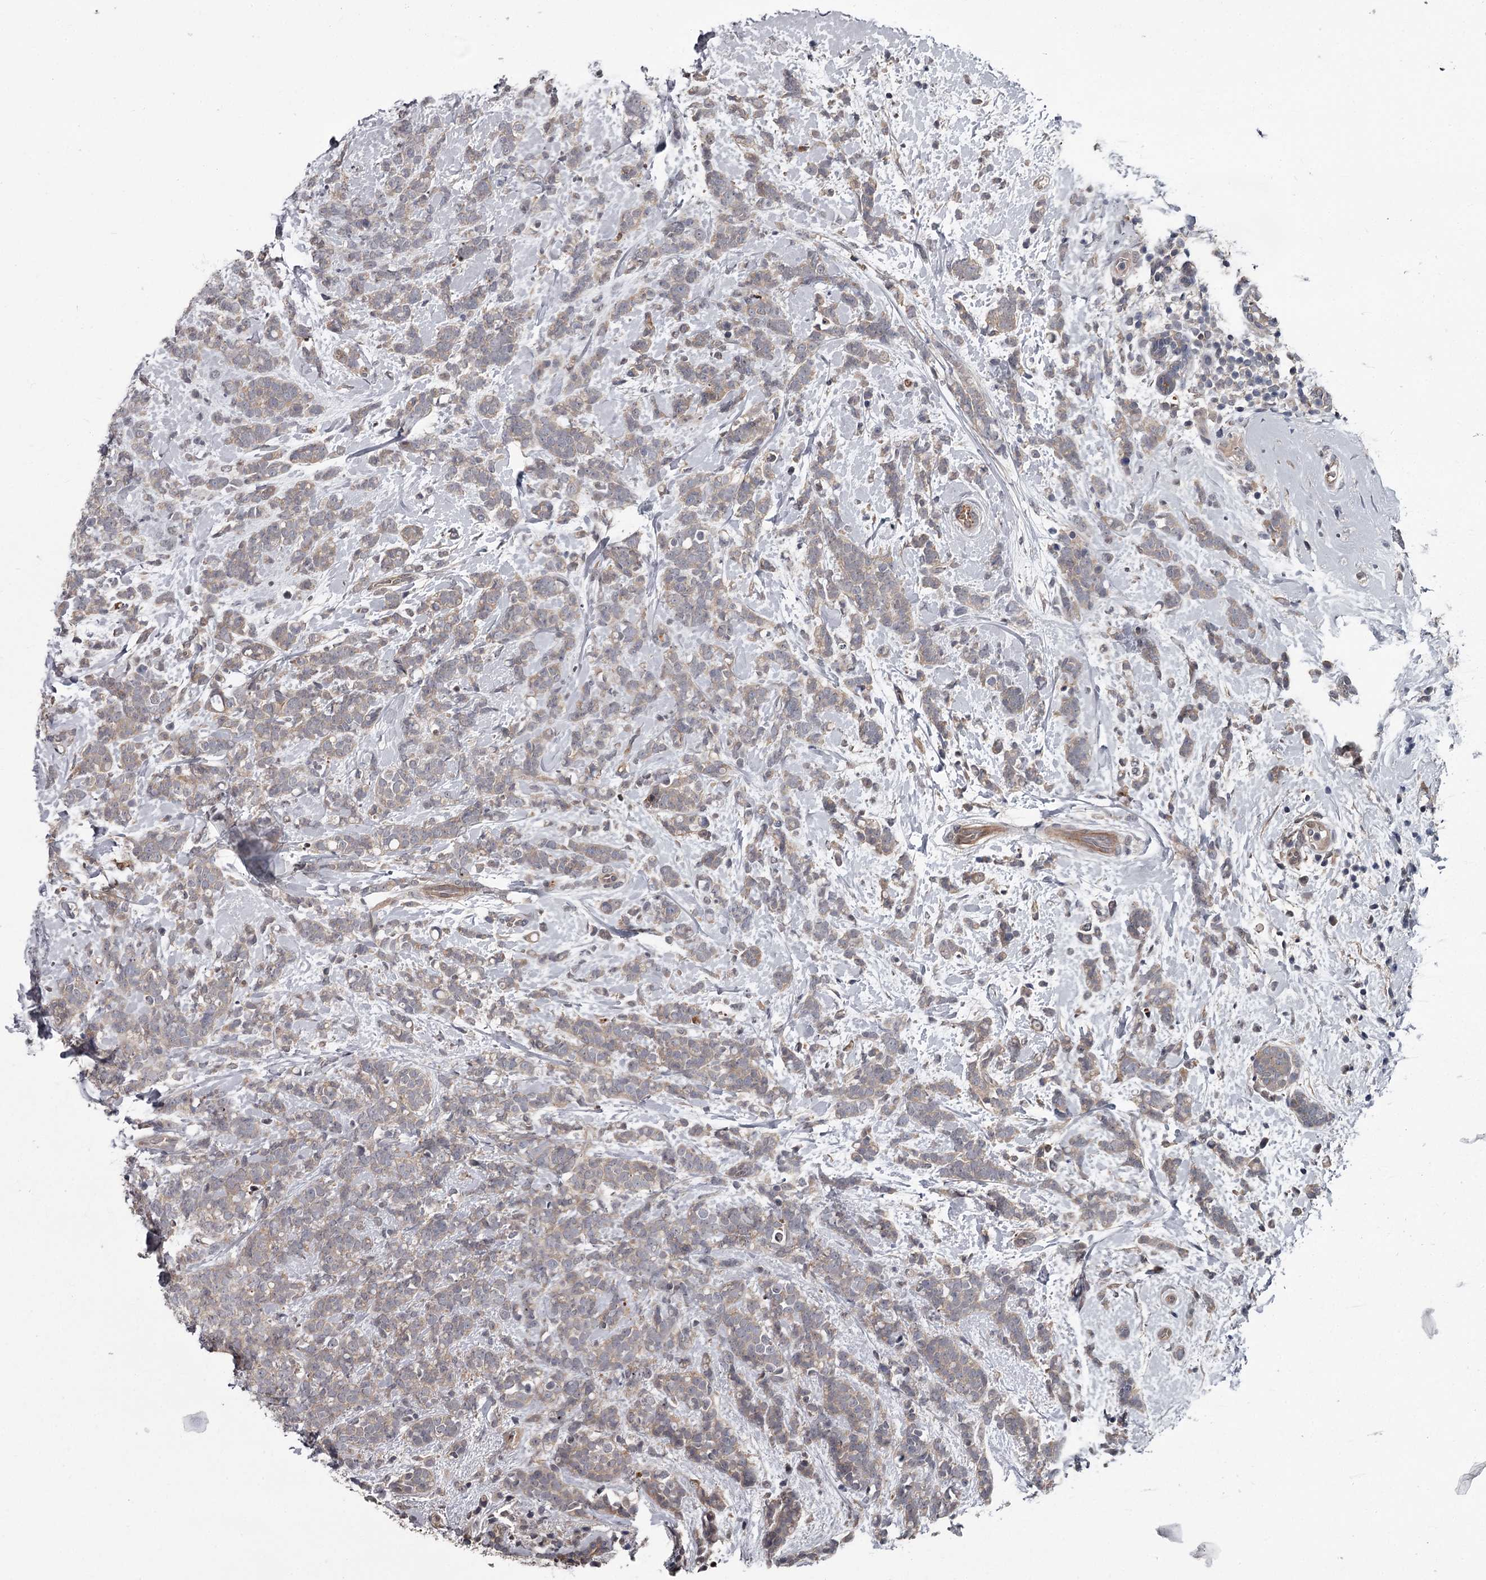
{"staining": {"intensity": "weak", "quantity": "<25%", "location": "cytoplasmic/membranous"}, "tissue": "breast cancer", "cell_type": "Tumor cells", "image_type": "cancer", "snomed": [{"axis": "morphology", "description": "Lobular carcinoma"}, {"axis": "topography", "description": "Breast"}], "caption": "Breast lobular carcinoma was stained to show a protein in brown. There is no significant expression in tumor cells. (Brightfield microscopy of DAB immunohistochemistry at high magnification).", "gene": "DAO", "patient": {"sex": "female", "age": 58}}